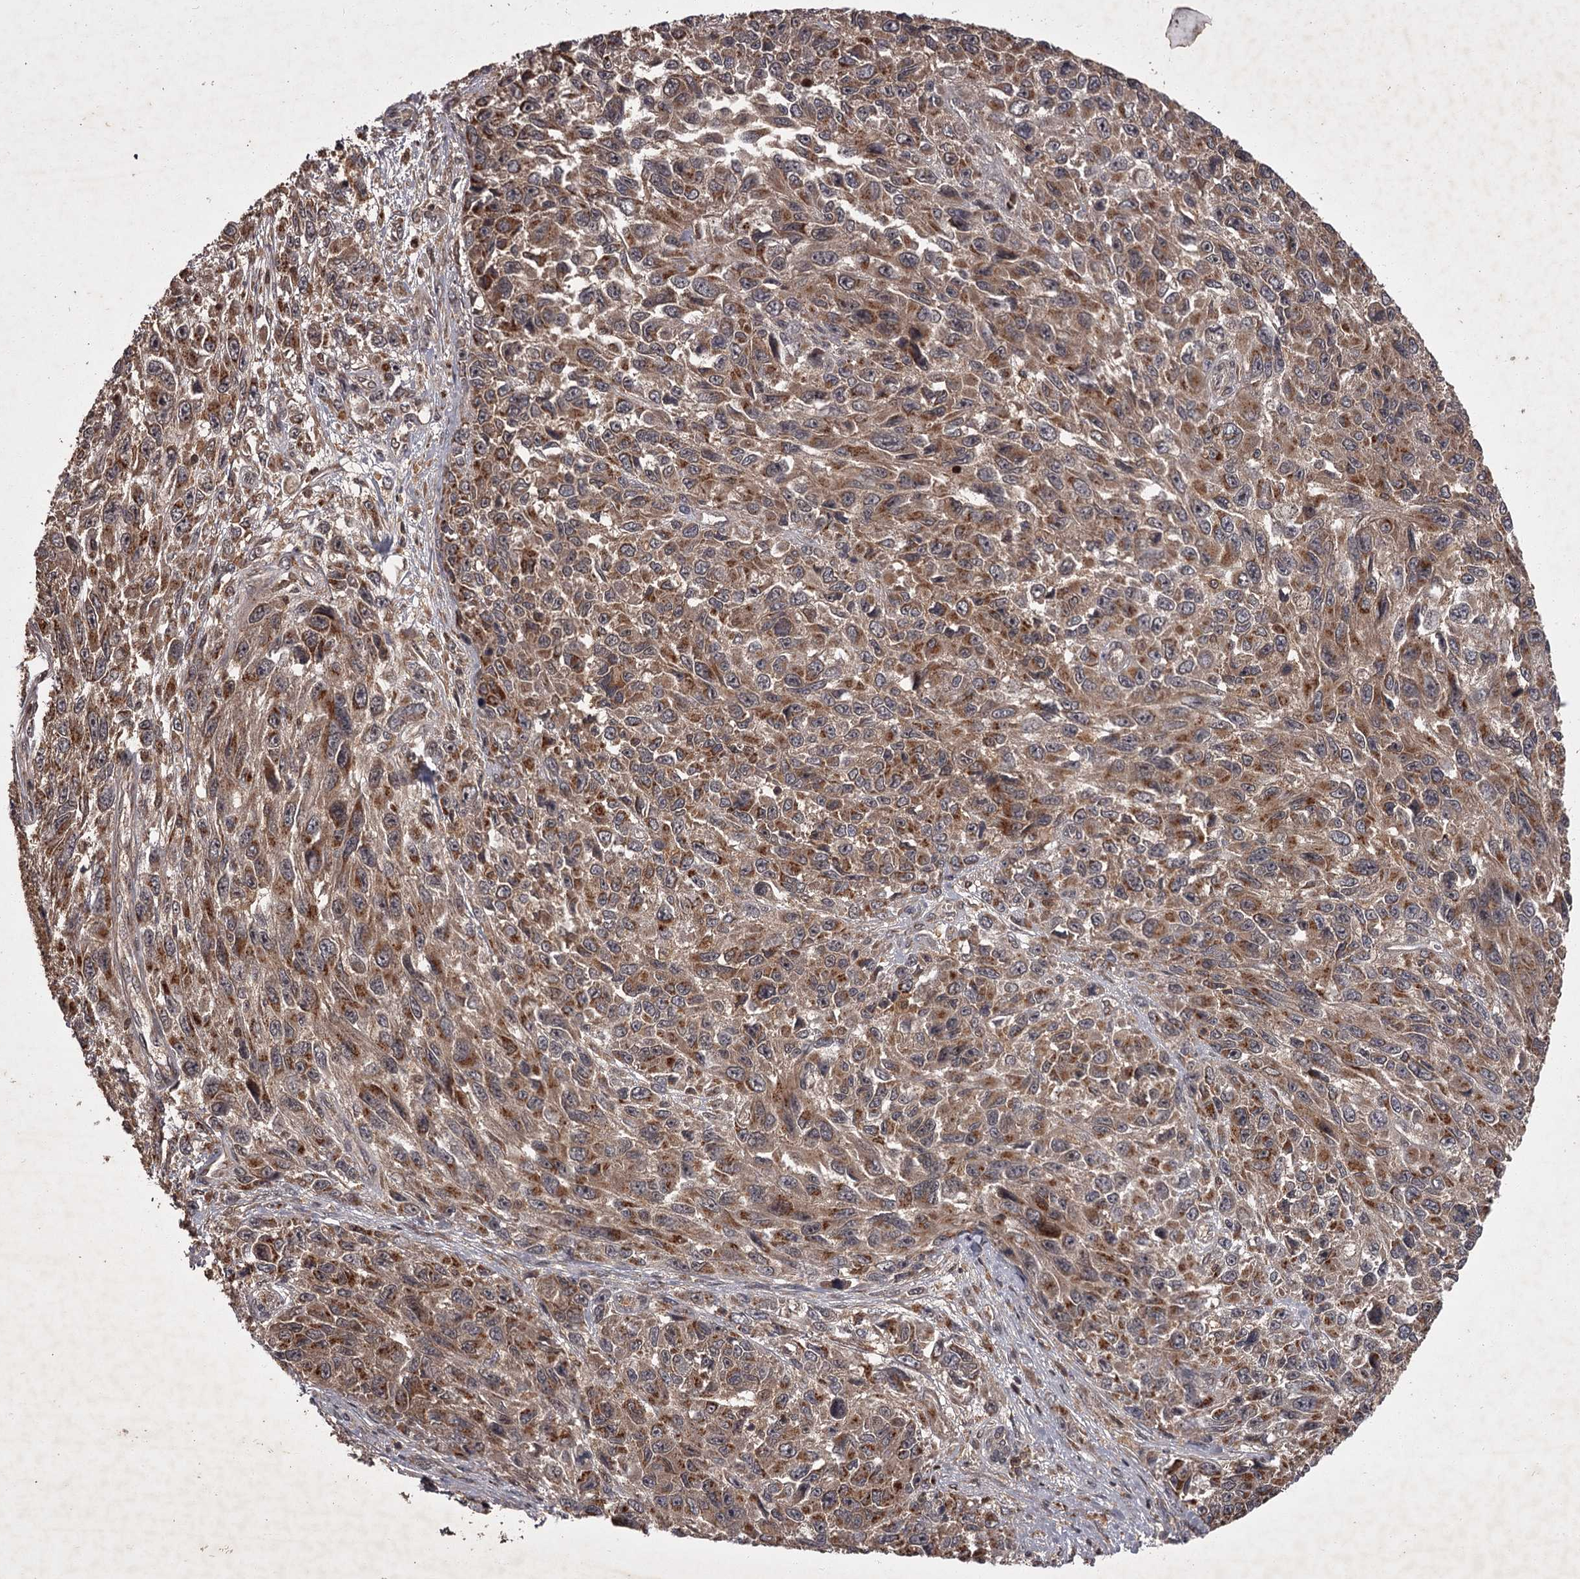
{"staining": {"intensity": "moderate", "quantity": ">75%", "location": "cytoplasmic/membranous"}, "tissue": "melanoma", "cell_type": "Tumor cells", "image_type": "cancer", "snomed": [{"axis": "morphology", "description": "Normal tissue, NOS"}, {"axis": "morphology", "description": "Malignant melanoma, NOS"}, {"axis": "topography", "description": "Skin"}], "caption": "Protein staining reveals moderate cytoplasmic/membranous staining in about >75% of tumor cells in malignant melanoma.", "gene": "TBC1D23", "patient": {"sex": "female", "age": 96}}